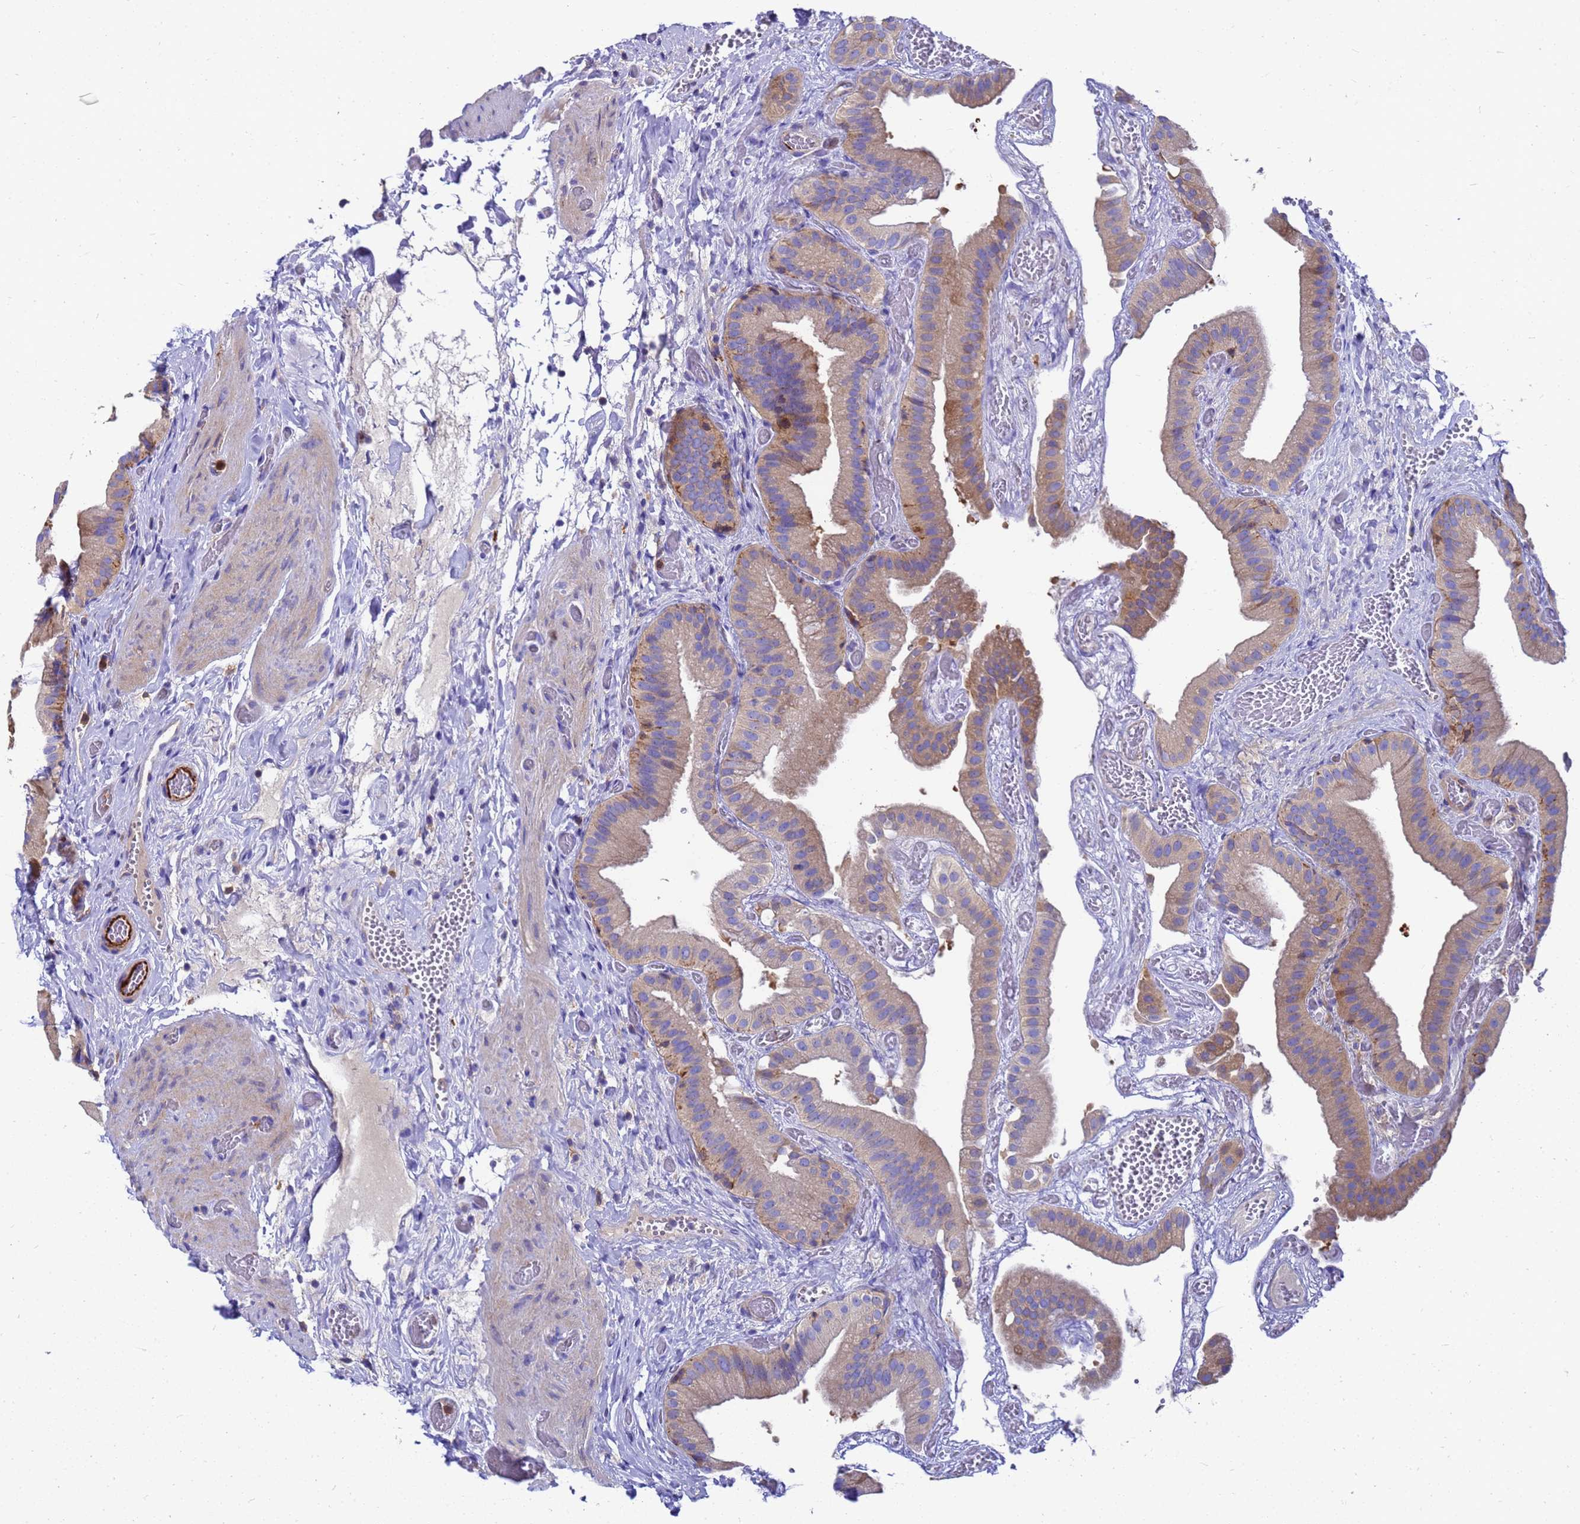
{"staining": {"intensity": "moderate", "quantity": "<25%", "location": "cytoplasmic/membranous"}, "tissue": "gallbladder", "cell_type": "Glandular cells", "image_type": "normal", "snomed": [{"axis": "morphology", "description": "Normal tissue, NOS"}, {"axis": "topography", "description": "Gallbladder"}], "caption": "The histopathology image shows immunohistochemical staining of benign gallbladder. There is moderate cytoplasmic/membranous expression is identified in approximately <25% of glandular cells. (Brightfield microscopy of DAB IHC at high magnification).", "gene": "ZNF235", "patient": {"sex": "female", "age": 64}}